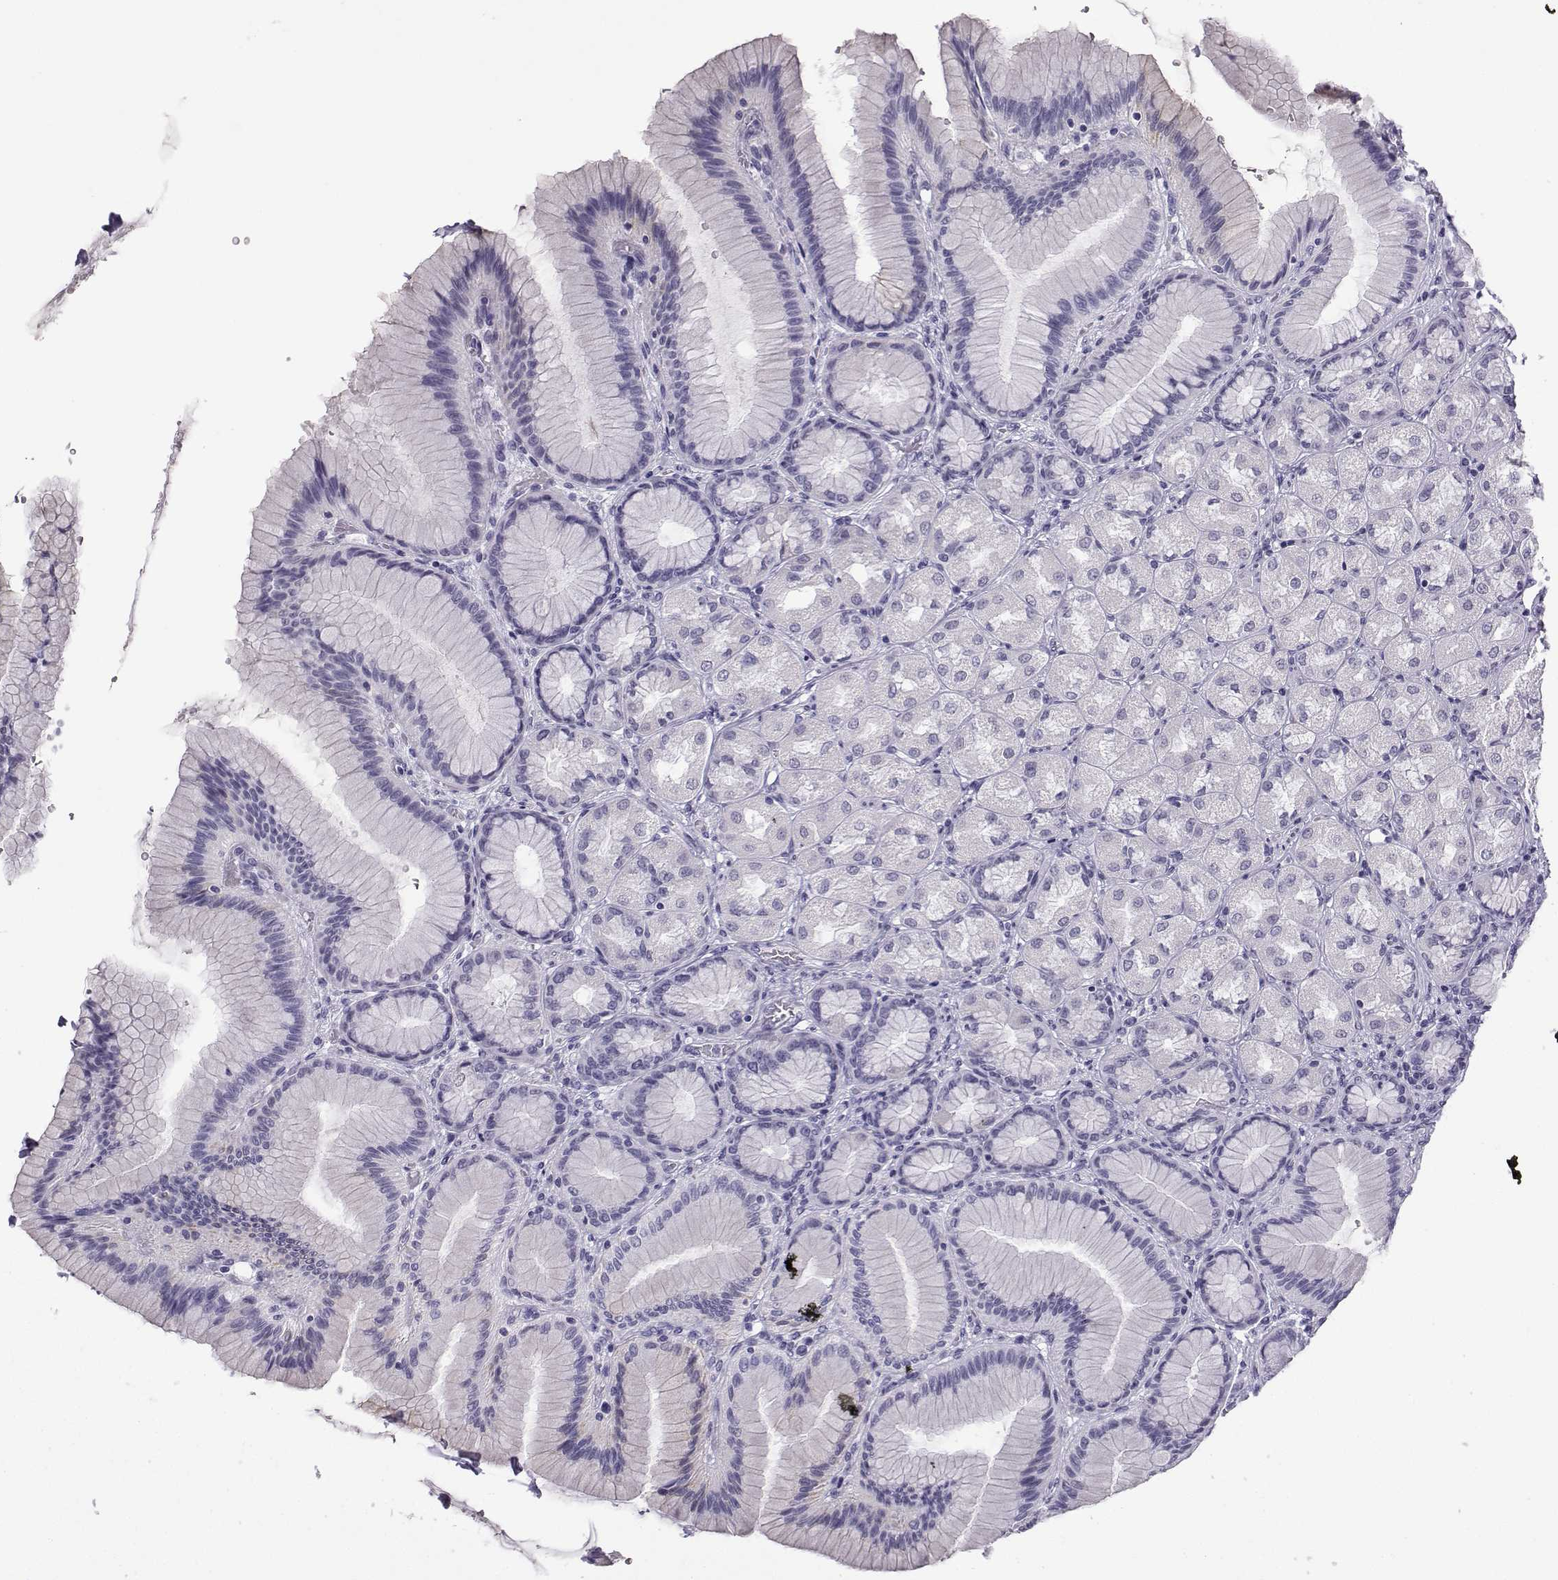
{"staining": {"intensity": "negative", "quantity": "none", "location": "none"}, "tissue": "stomach", "cell_type": "Glandular cells", "image_type": "normal", "snomed": [{"axis": "morphology", "description": "Normal tissue, NOS"}, {"axis": "morphology", "description": "Adenocarcinoma, NOS"}, {"axis": "morphology", "description": "Adenocarcinoma, High grade"}, {"axis": "topography", "description": "Stomach, upper"}, {"axis": "topography", "description": "Stomach"}], "caption": "The photomicrograph exhibits no significant staining in glandular cells of stomach. (Brightfield microscopy of DAB immunohistochemistry at high magnification).", "gene": "MRGBP", "patient": {"sex": "female", "age": 65}}